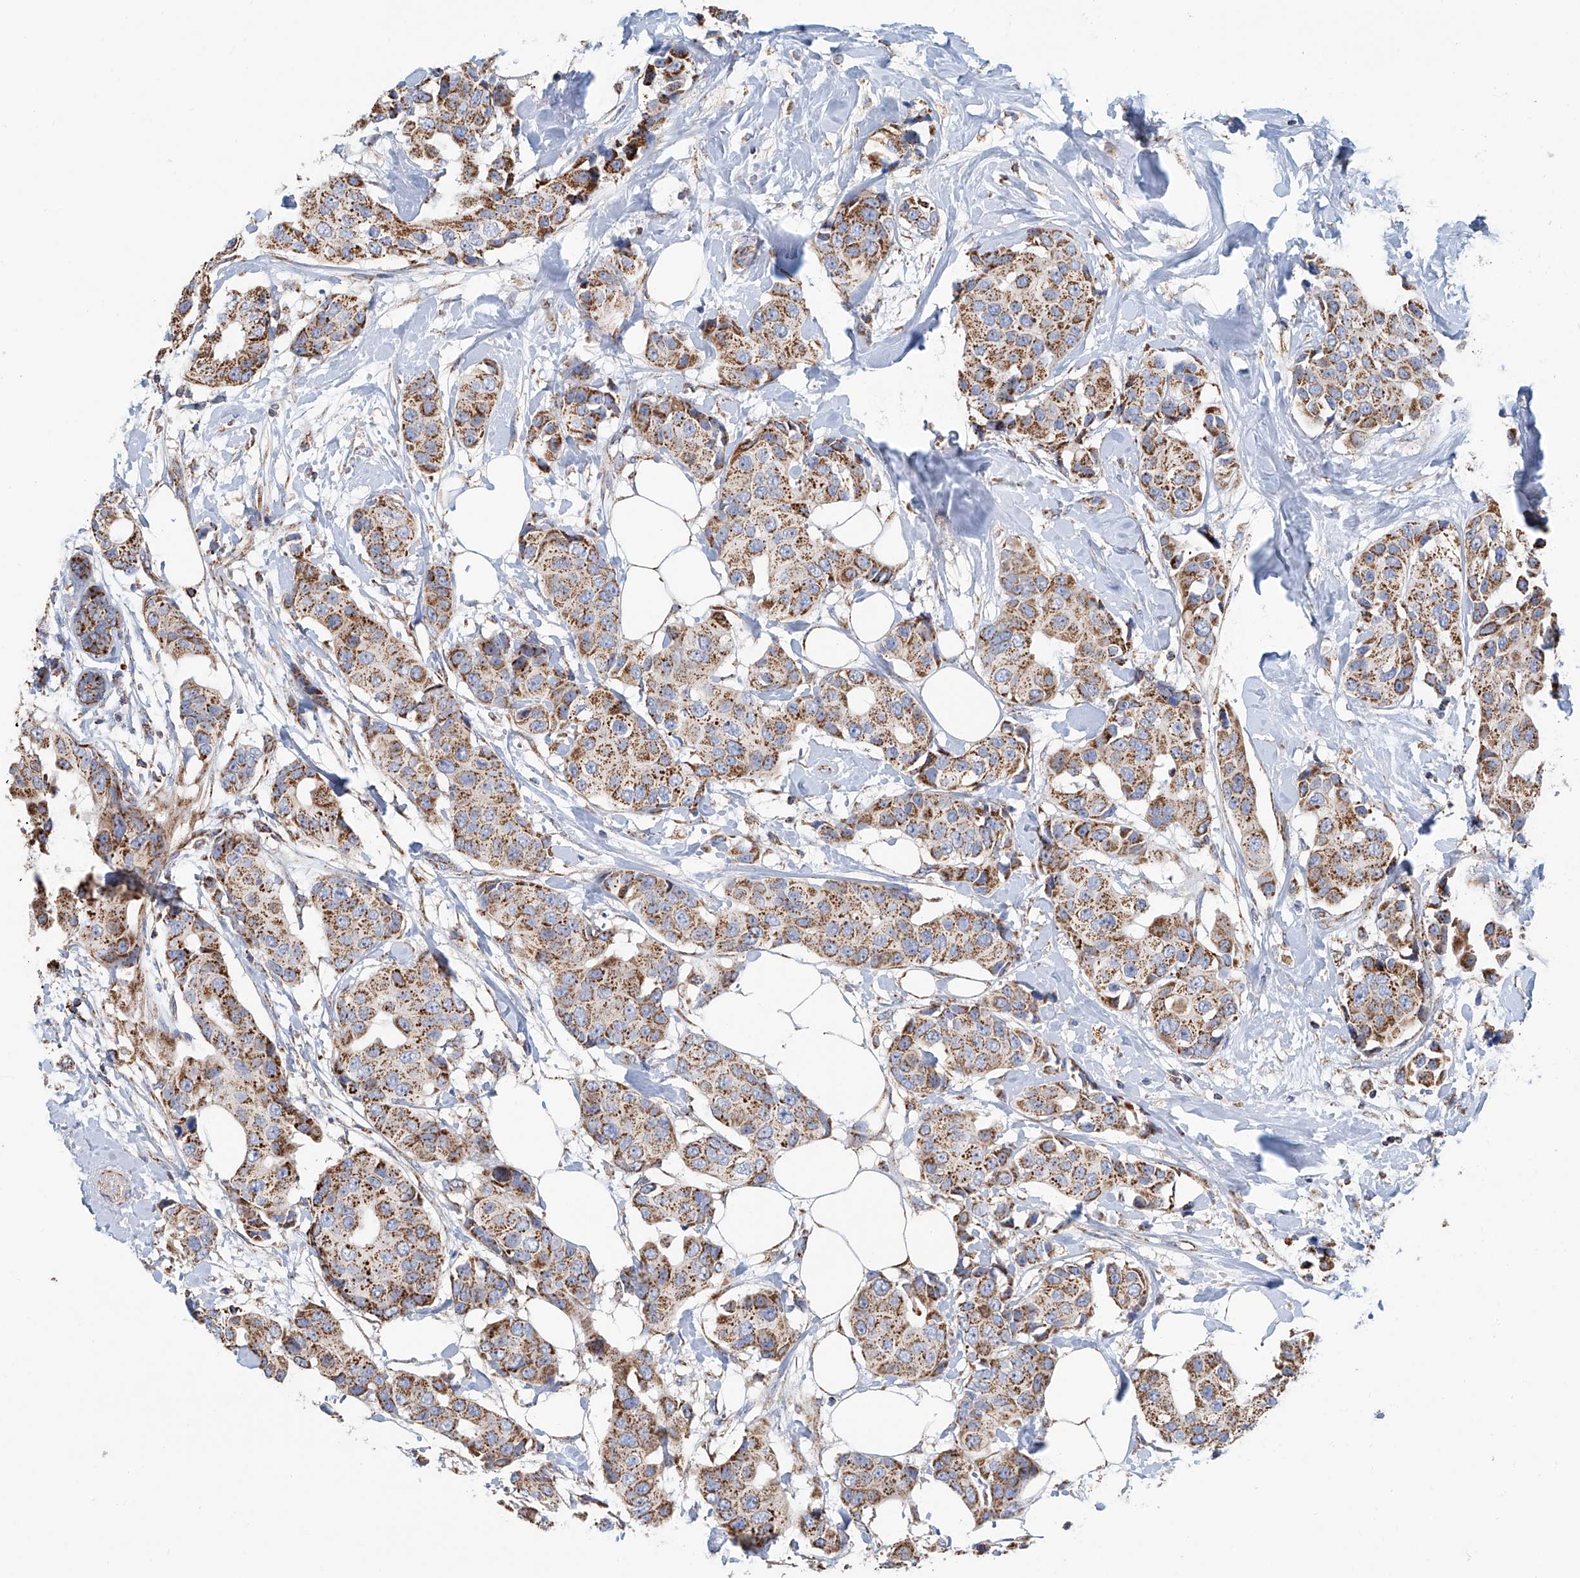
{"staining": {"intensity": "moderate", "quantity": ">75%", "location": "cytoplasmic/membranous"}, "tissue": "breast cancer", "cell_type": "Tumor cells", "image_type": "cancer", "snomed": [{"axis": "morphology", "description": "Normal tissue, NOS"}, {"axis": "morphology", "description": "Duct carcinoma"}, {"axis": "topography", "description": "Breast"}], "caption": "Brown immunohistochemical staining in human invasive ductal carcinoma (breast) demonstrates moderate cytoplasmic/membranous positivity in about >75% of tumor cells.", "gene": "MCL1", "patient": {"sex": "female", "age": 39}}